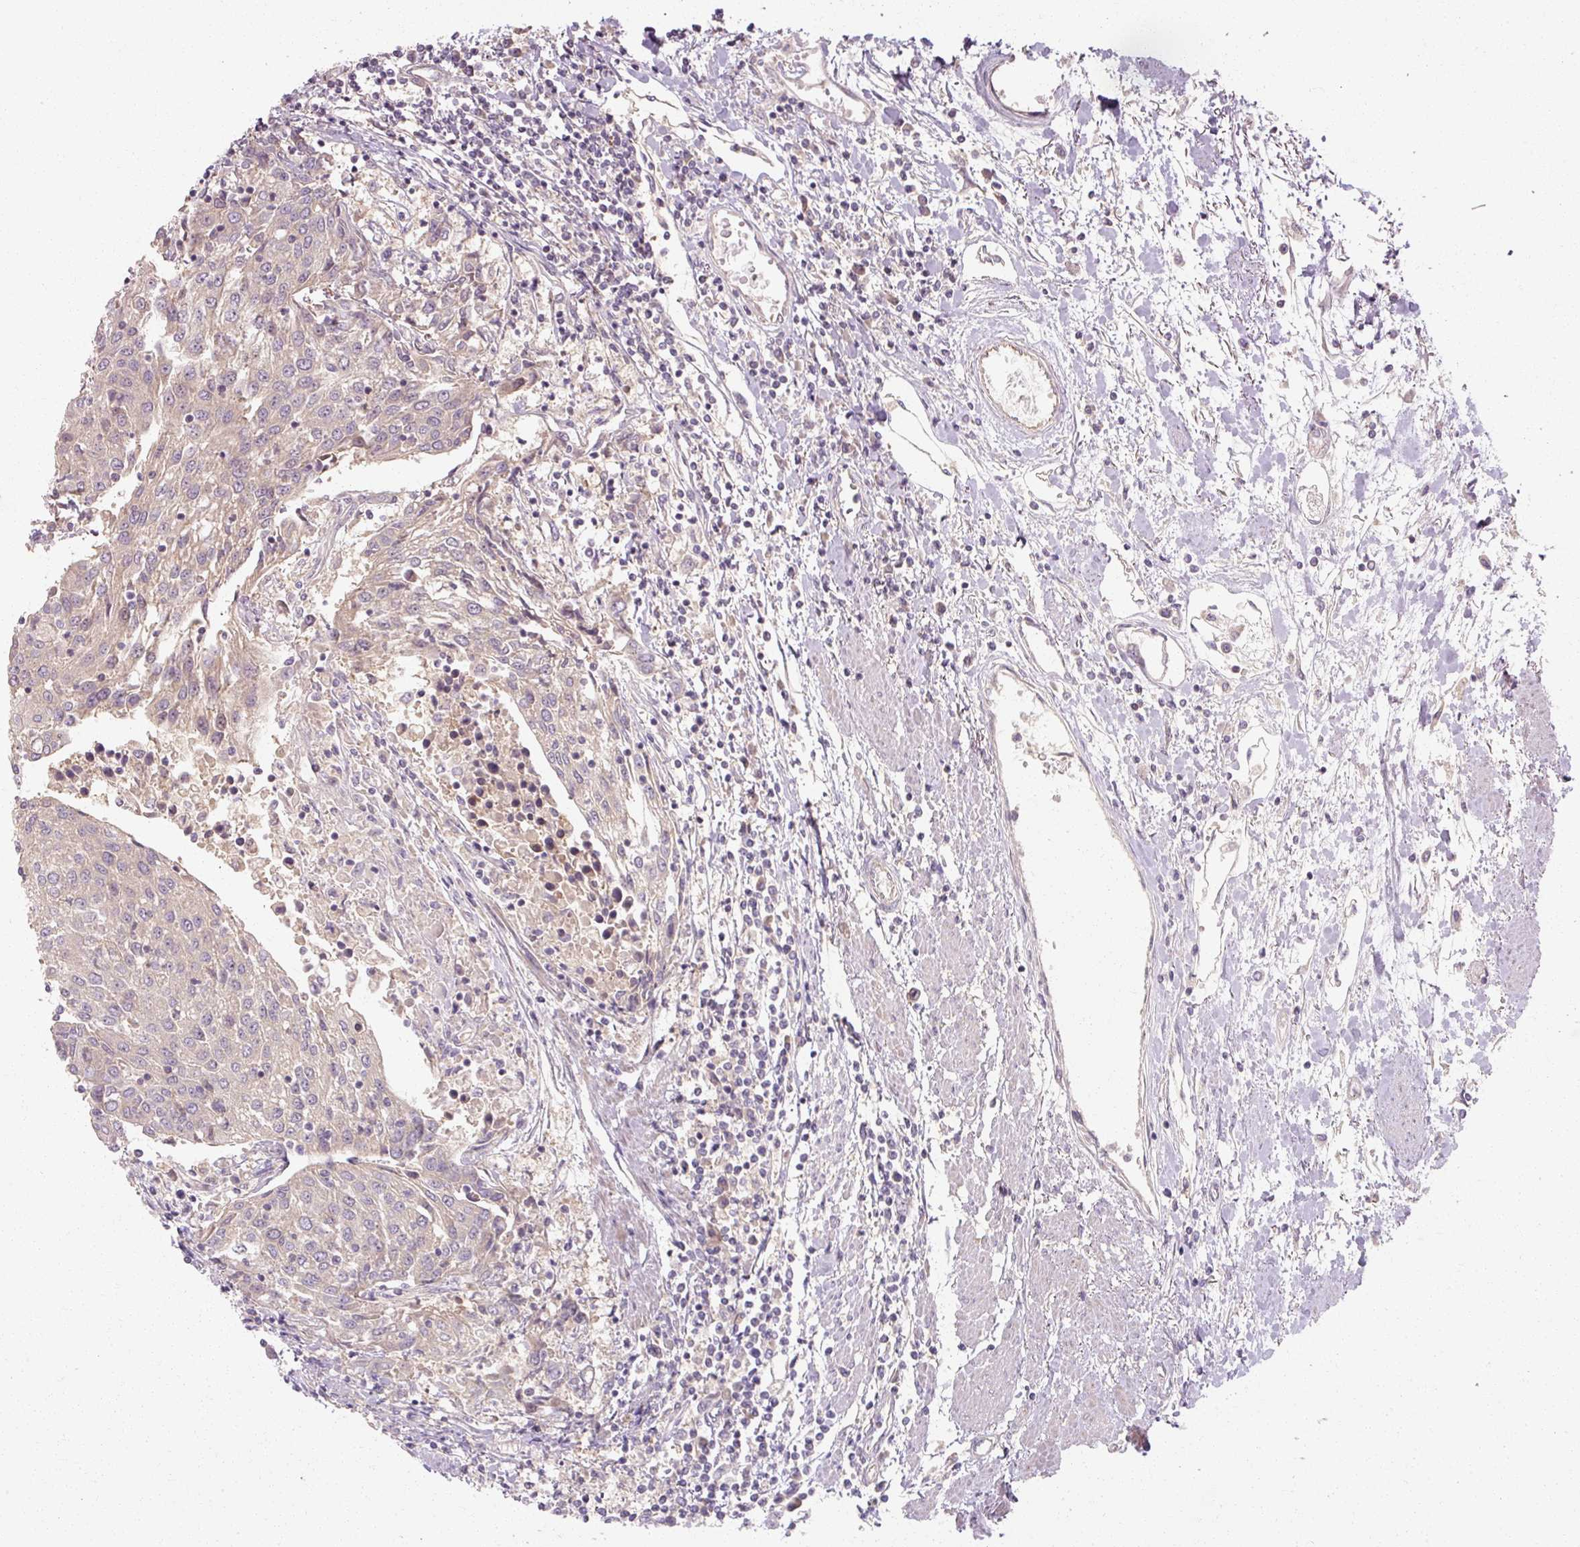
{"staining": {"intensity": "negative", "quantity": "none", "location": "none"}, "tissue": "urothelial cancer", "cell_type": "Tumor cells", "image_type": "cancer", "snomed": [{"axis": "morphology", "description": "Urothelial carcinoma, High grade"}, {"axis": "topography", "description": "Urinary bladder"}], "caption": "The image reveals no staining of tumor cells in high-grade urothelial carcinoma. The staining is performed using DAB (3,3'-diaminobenzidine) brown chromogen with nuclei counter-stained in using hematoxylin.", "gene": "RB1CC1", "patient": {"sex": "female", "age": 85}}